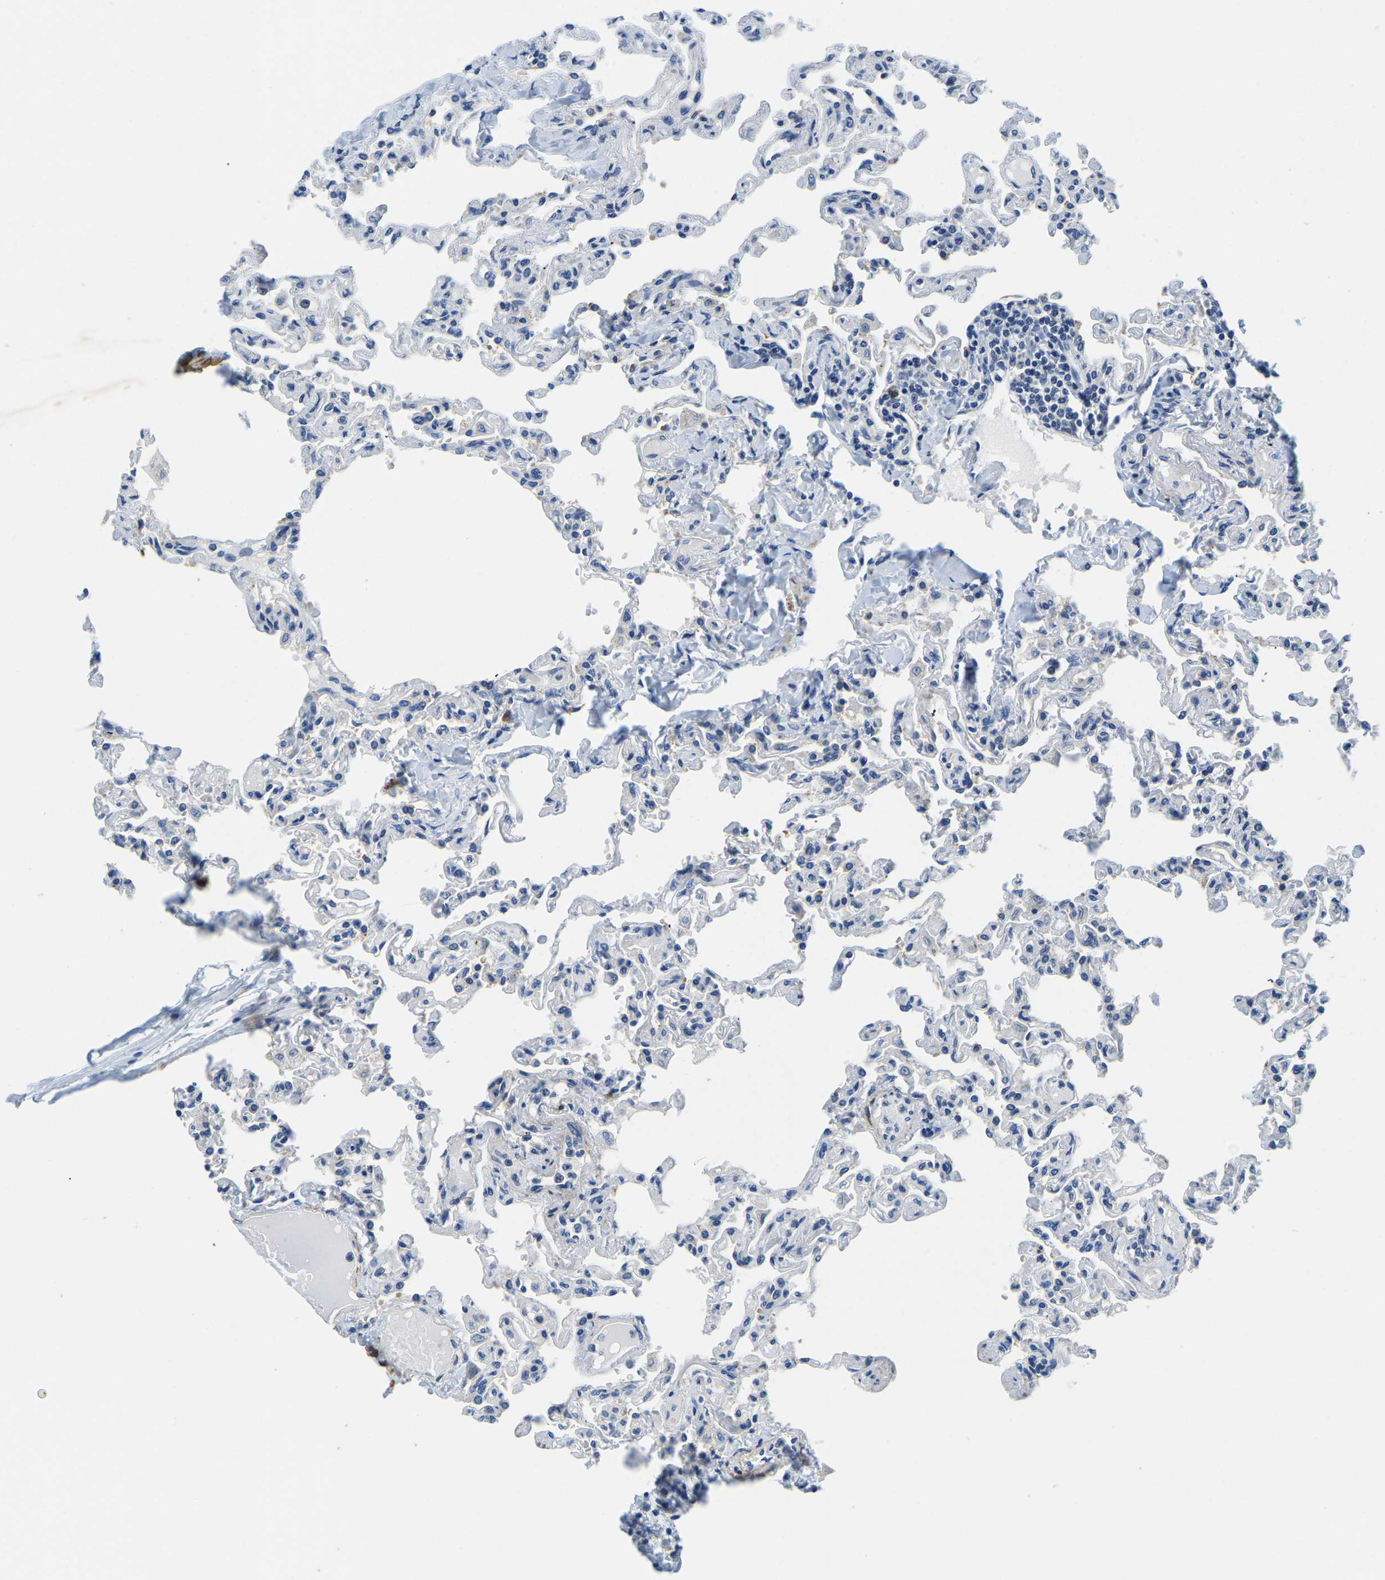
{"staining": {"intensity": "negative", "quantity": "none", "location": "none"}, "tissue": "lung", "cell_type": "Alveolar cells", "image_type": "normal", "snomed": [{"axis": "morphology", "description": "Normal tissue, NOS"}, {"axis": "topography", "description": "Lung"}], "caption": "IHC image of normal lung stained for a protein (brown), which reveals no positivity in alveolar cells. (Immunohistochemistry, brightfield microscopy, high magnification).", "gene": "LIAS", "patient": {"sex": "male", "age": 21}}